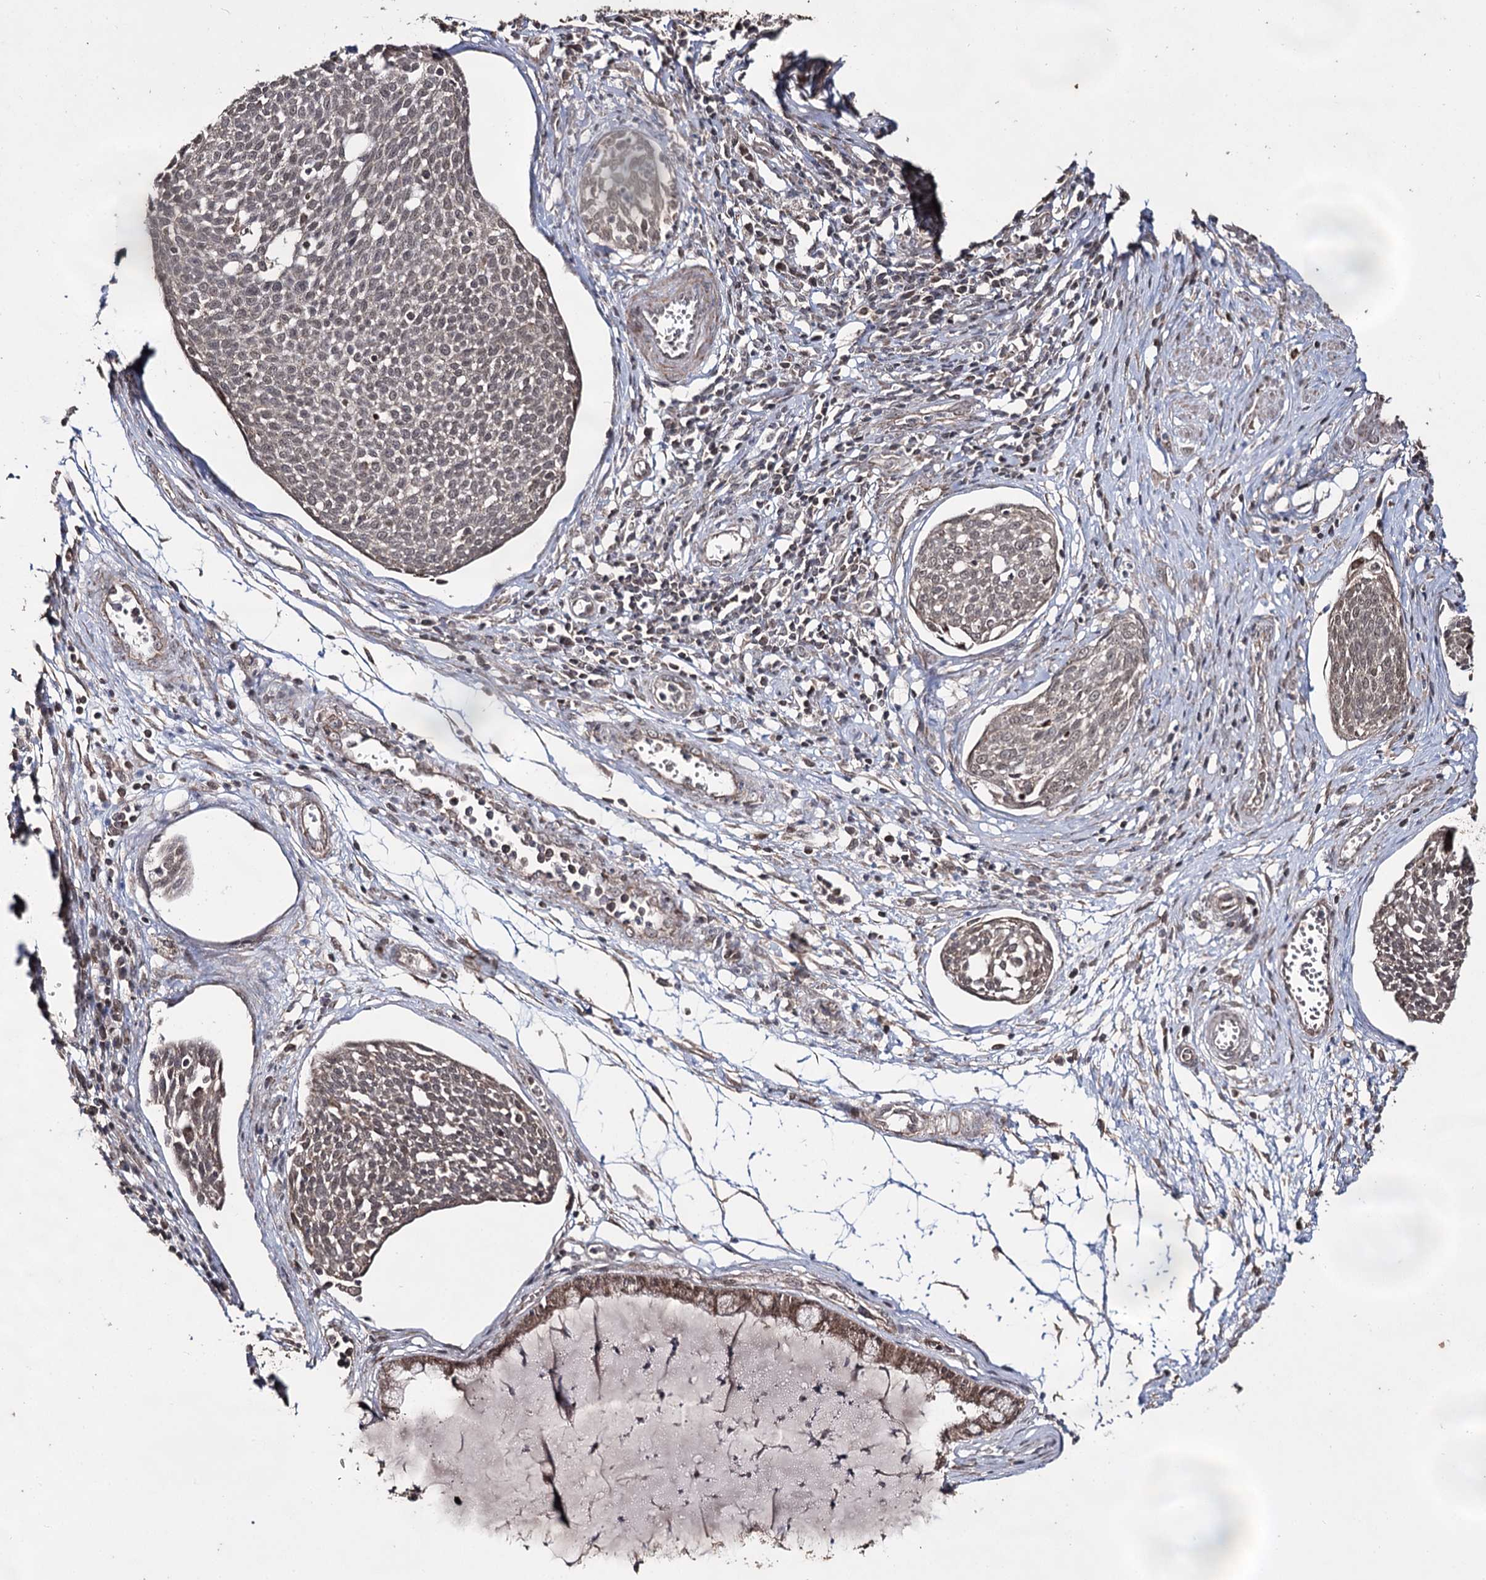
{"staining": {"intensity": "weak", "quantity": ">75%", "location": "cytoplasmic/membranous"}, "tissue": "cervical cancer", "cell_type": "Tumor cells", "image_type": "cancer", "snomed": [{"axis": "morphology", "description": "Squamous cell carcinoma, NOS"}, {"axis": "topography", "description": "Cervix"}], "caption": "A brown stain shows weak cytoplasmic/membranous staining of a protein in cervical cancer tumor cells.", "gene": "ACTR6", "patient": {"sex": "female", "age": 34}}